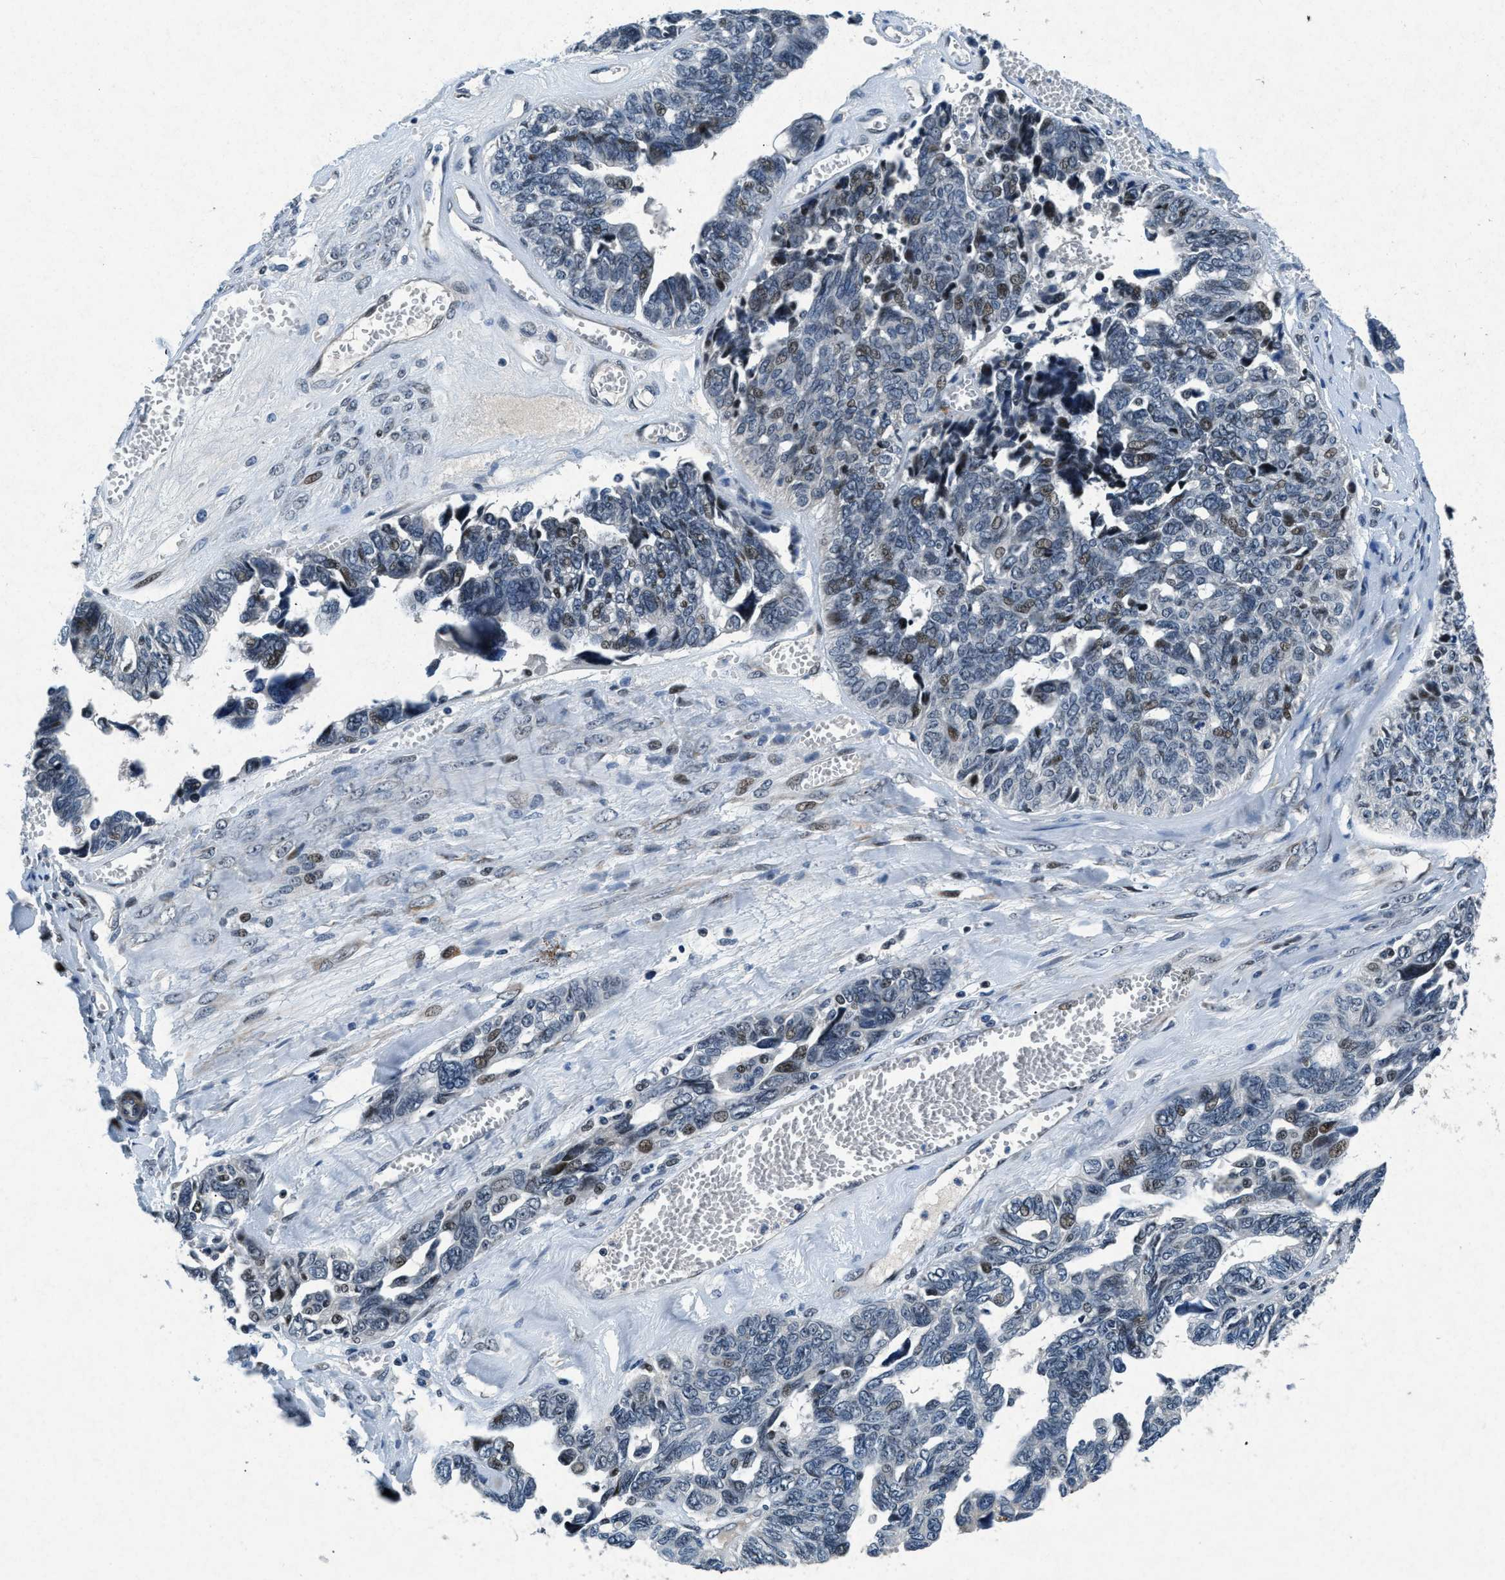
{"staining": {"intensity": "weak", "quantity": "<25%", "location": "nuclear"}, "tissue": "ovarian cancer", "cell_type": "Tumor cells", "image_type": "cancer", "snomed": [{"axis": "morphology", "description": "Cystadenocarcinoma, serous, NOS"}, {"axis": "topography", "description": "Ovary"}], "caption": "Tumor cells show no significant protein staining in ovarian serous cystadenocarcinoma.", "gene": "PHLDA1", "patient": {"sex": "female", "age": 79}}